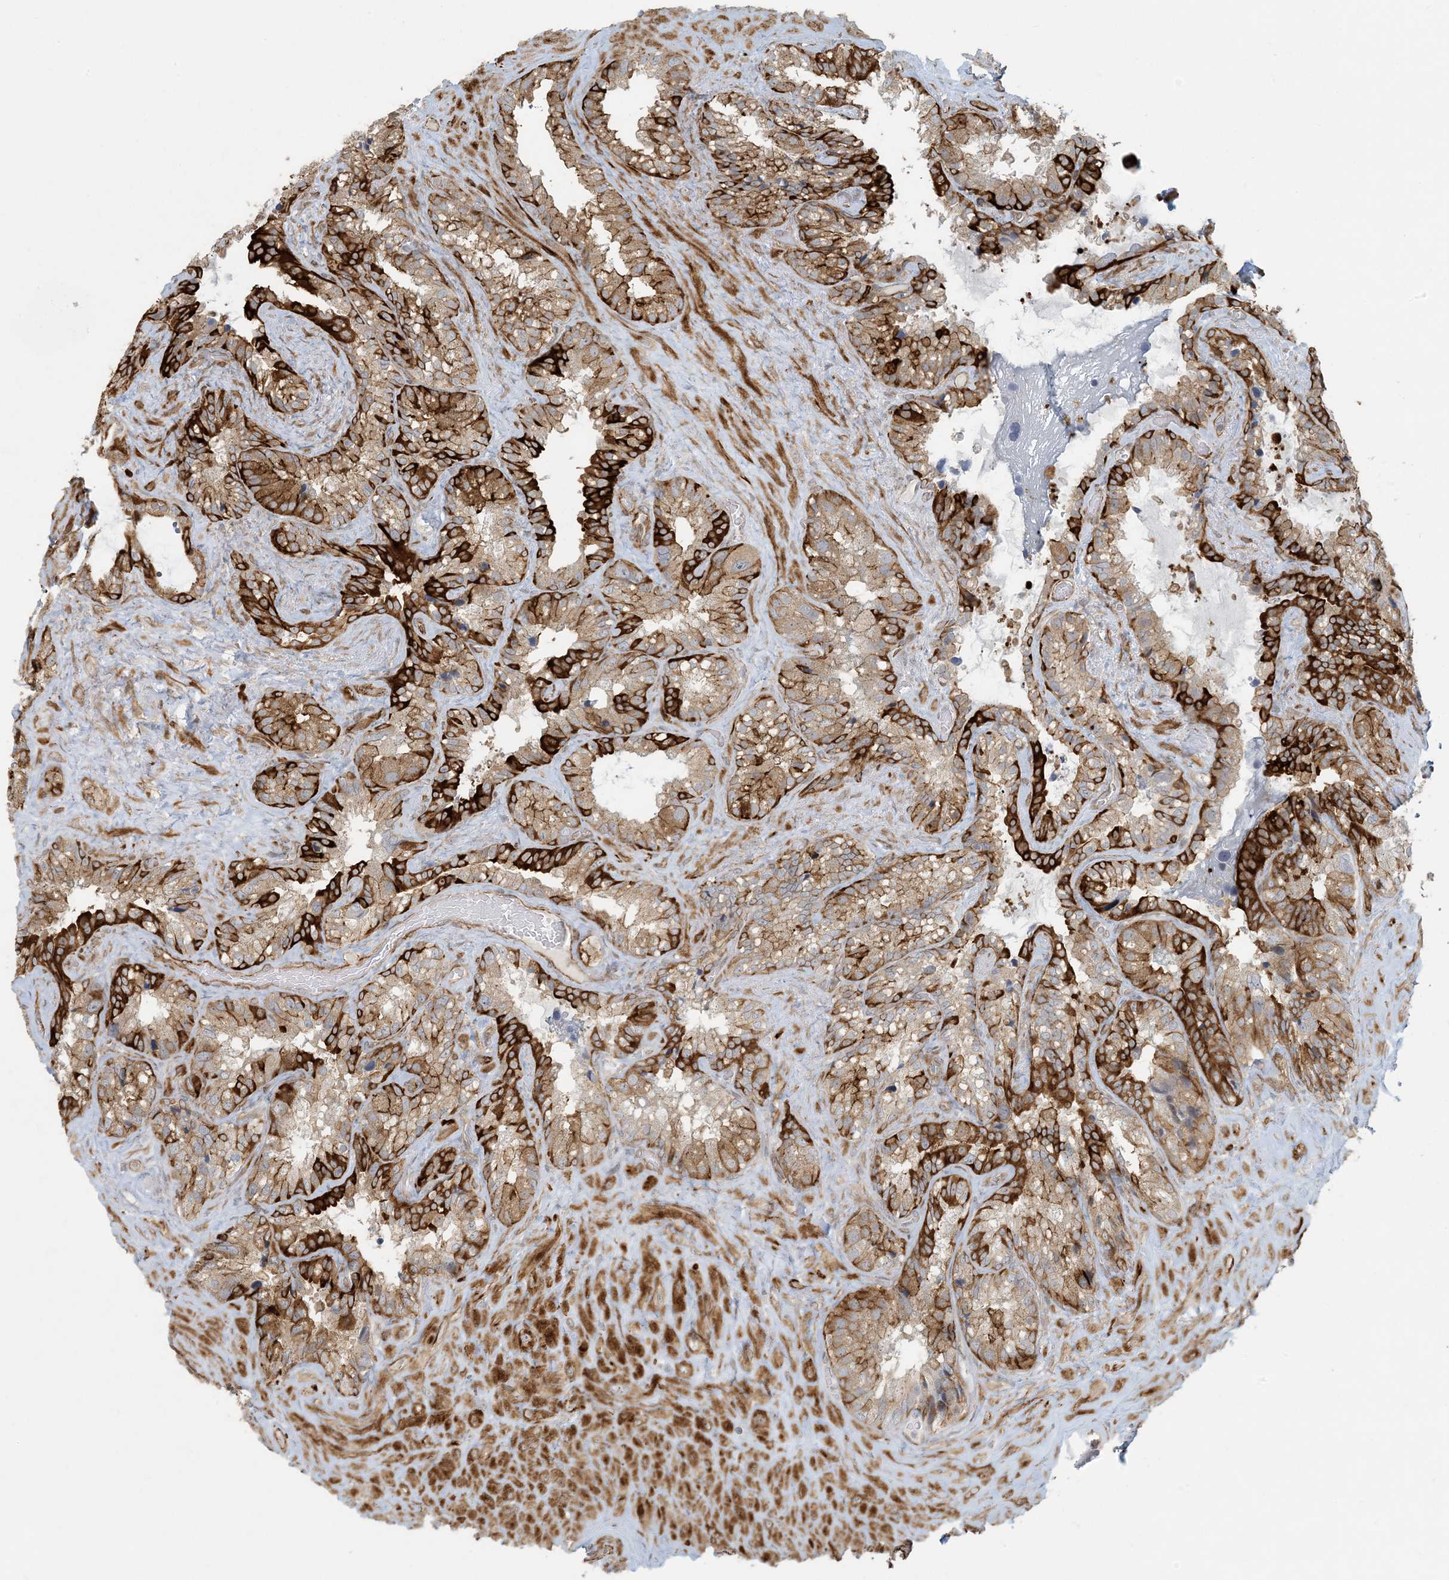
{"staining": {"intensity": "strong", "quantity": "25%-75%", "location": "cytoplasmic/membranous"}, "tissue": "seminal vesicle", "cell_type": "Glandular cells", "image_type": "normal", "snomed": [{"axis": "morphology", "description": "Normal tissue, NOS"}, {"axis": "topography", "description": "Prostate"}, {"axis": "topography", "description": "Seminal veicle"}], "caption": "Protein staining of unremarkable seminal vesicle shows strong cytoplasmic/membranous staining in approximately 25%-75% of glandular cells.", "gene": "BCORL1", "patient": {"sex": "male", "age": 68}}